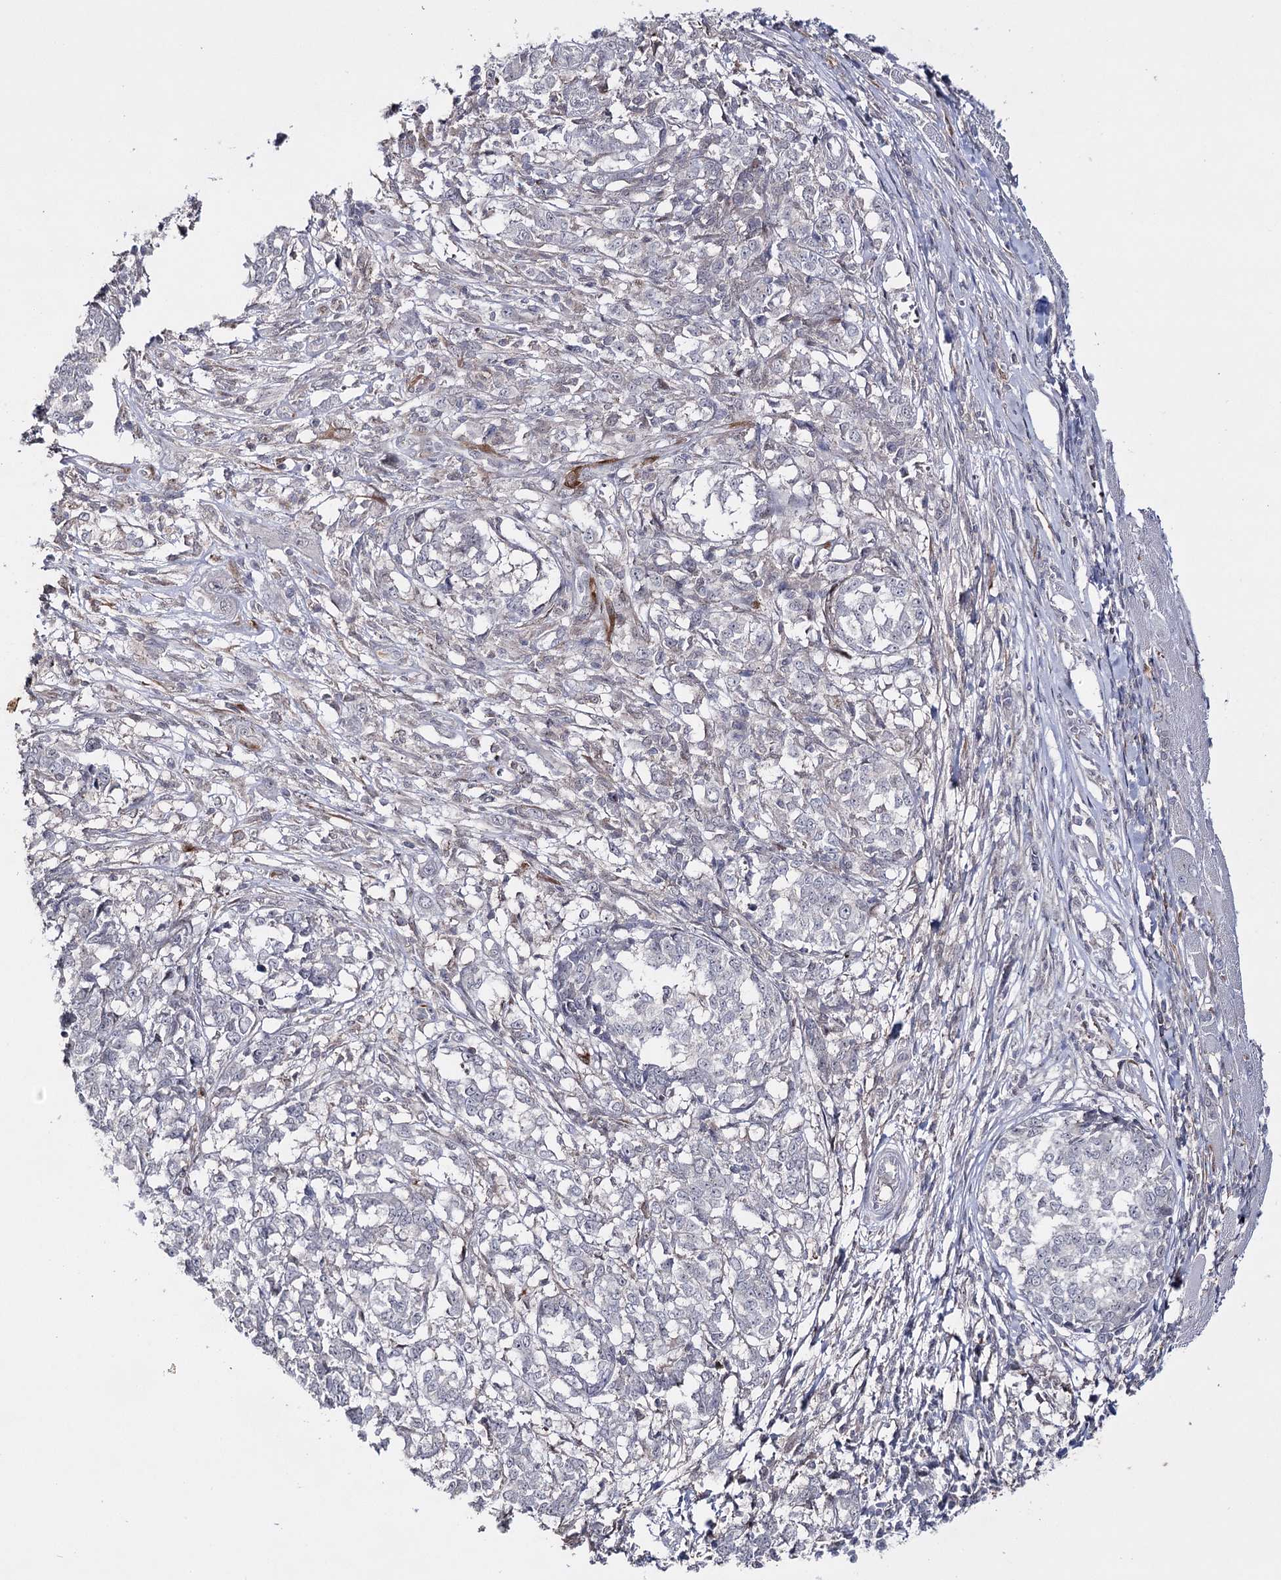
{"staining": {"intensity": "negative", "quantity": "none", "location": "none"}, "tissue": "melanoma", "cell_type": "Tumor cells", "image_type": "cancer", "snomed": [{"axis": "morphology", "description": "Malignant melanoma, NOS"}, {"axis": "topography", "description": "Skin"}], "caption": "A high-resolution image shows immunohistochemistry staining of malignant melanoma, which reveals no significant expression in tumor cells. (Immunohistochemistry, brightfield microscopy, high magnification).", "gene": "HSD11B2", "patient": {"sex": "female", "age": 72}}